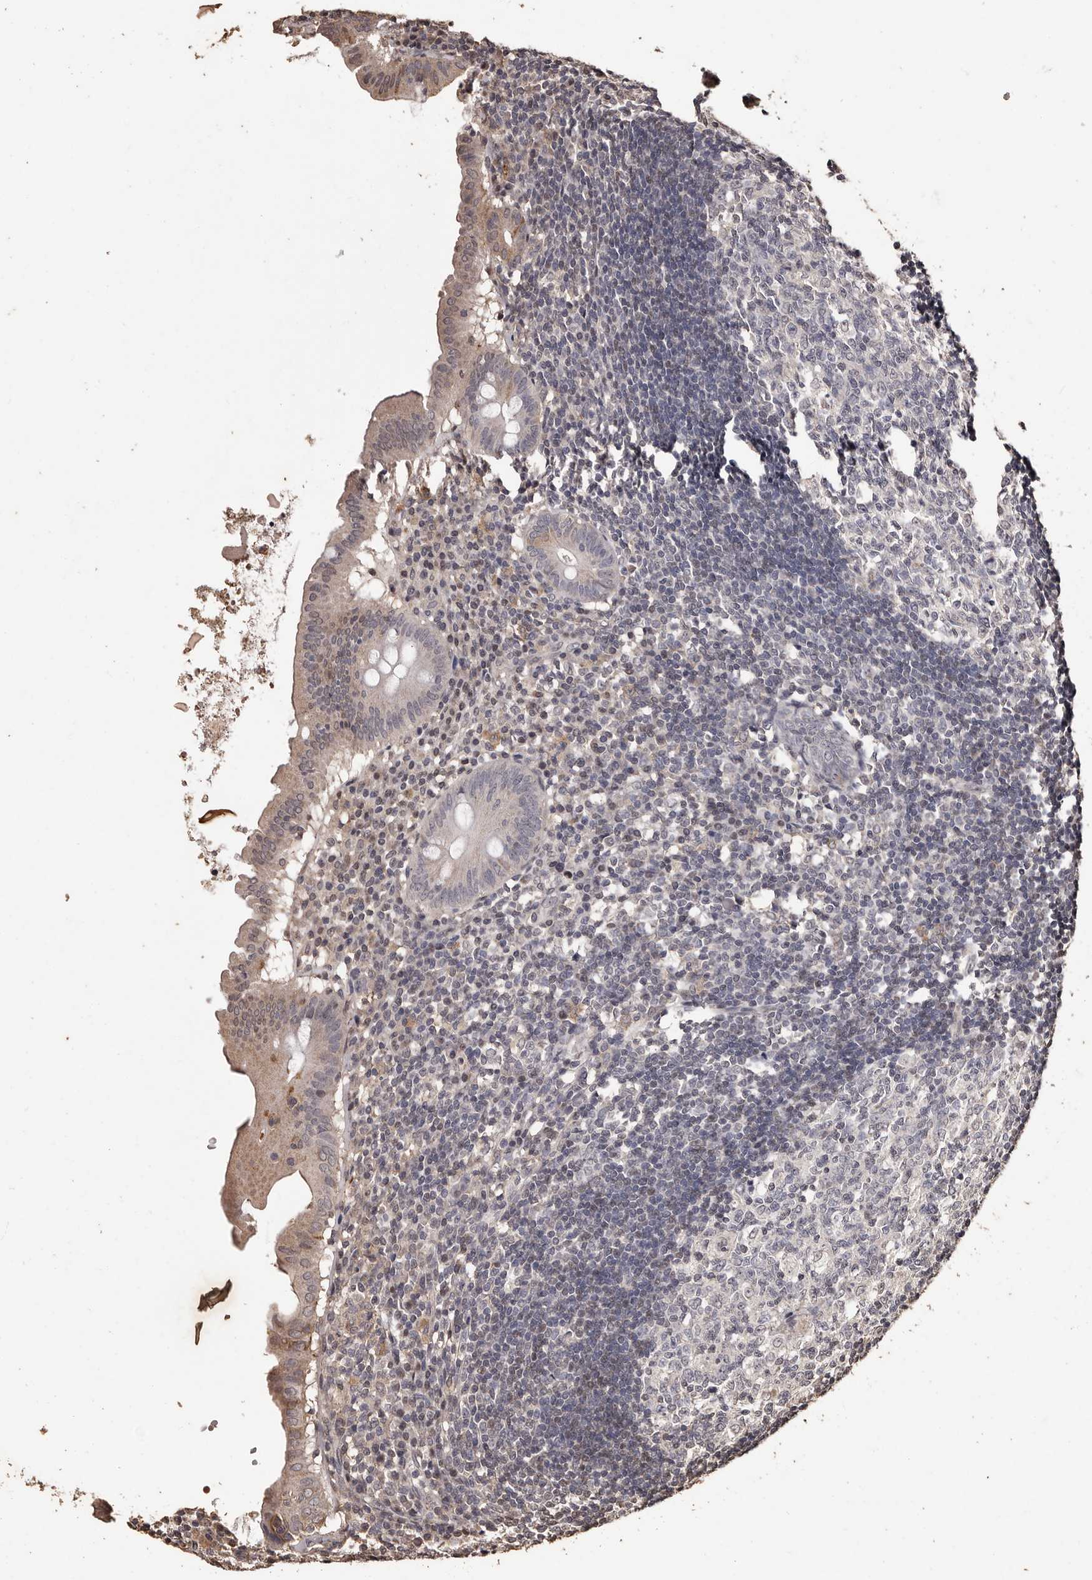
{"staining": {"intensity": "weak", "quantity": "25%-75%", "location": "cytoplasmic/membranous"}, "tissue": "appendix", "cell_type": "Glandular cells", "image_type": "normal", "snomed": [{"axis": "morphology", "description": "Normal tissue, NOS"}, {"axis": "topography", "description": "Appendix"}], "caption": "About 25%-75% of glandular cells in unremarkable human appendix demonstrate weak cytoplasmic/membranous protein positivity as visualized by brown immunohistochemical staining.", "gene": "NAV1", "patient": {"sex": "female", "age": 54}}